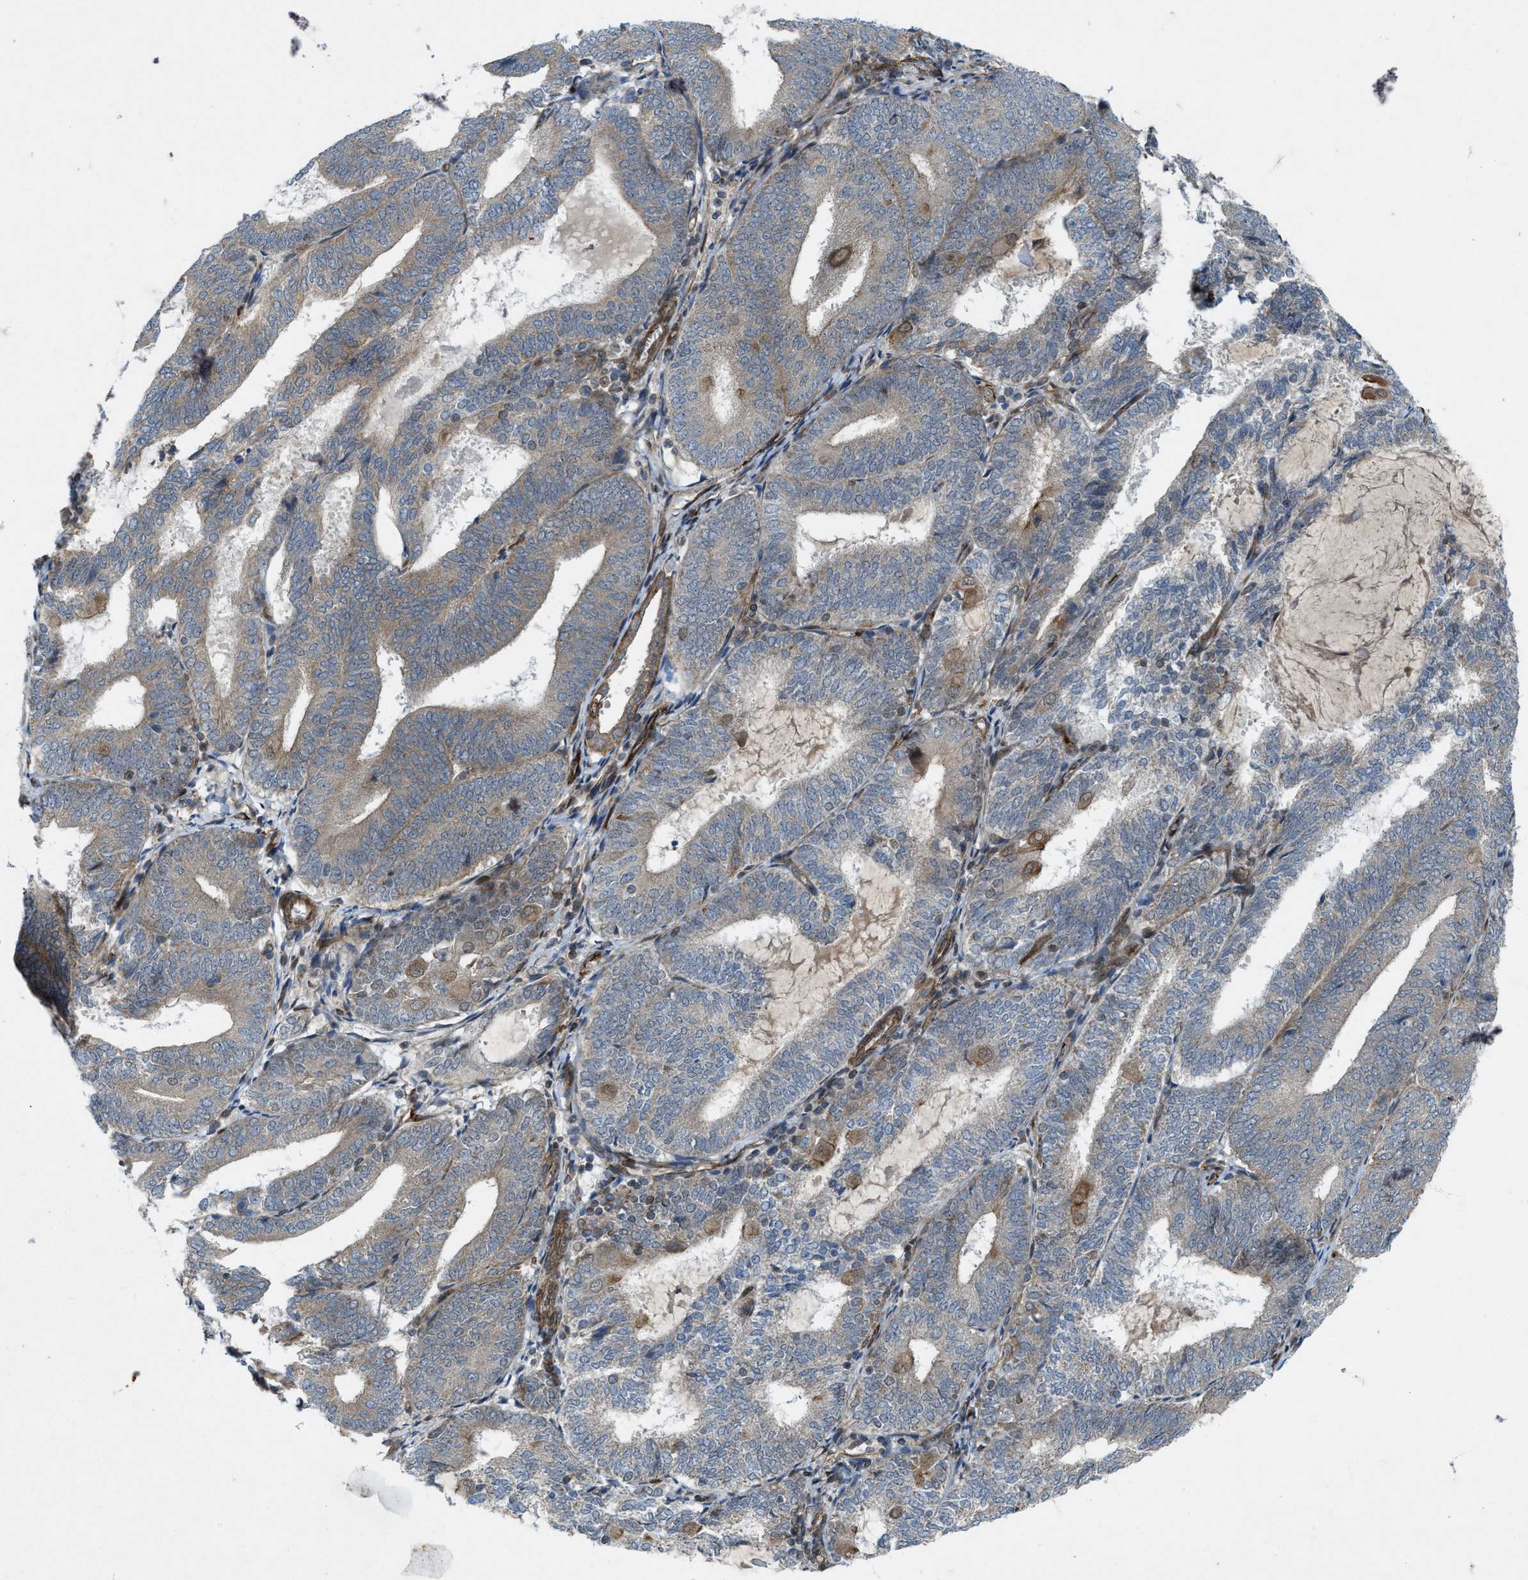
{"staining": {"intensity": "weak", "quantity": ">75%", "location": "cytoplasmic/membranous"}, "tissue": "endometrial cancer", "cell_type": "Tumor cells", "image_type": "cancer", "snomed": [{"axis": "morphology", "description": "Adenocarcinoma, NOS"}, {"axis": "topography", "description": "Endometrium"}], "caption": "Protein analysis of adenocarcinoma (endometrial) tissue exhibits weak cytoplasmic/membranous expression in approximately >75% of tumor cells.", "gene": "URGCP", "patient": {"sex": "female", "age": 81}}